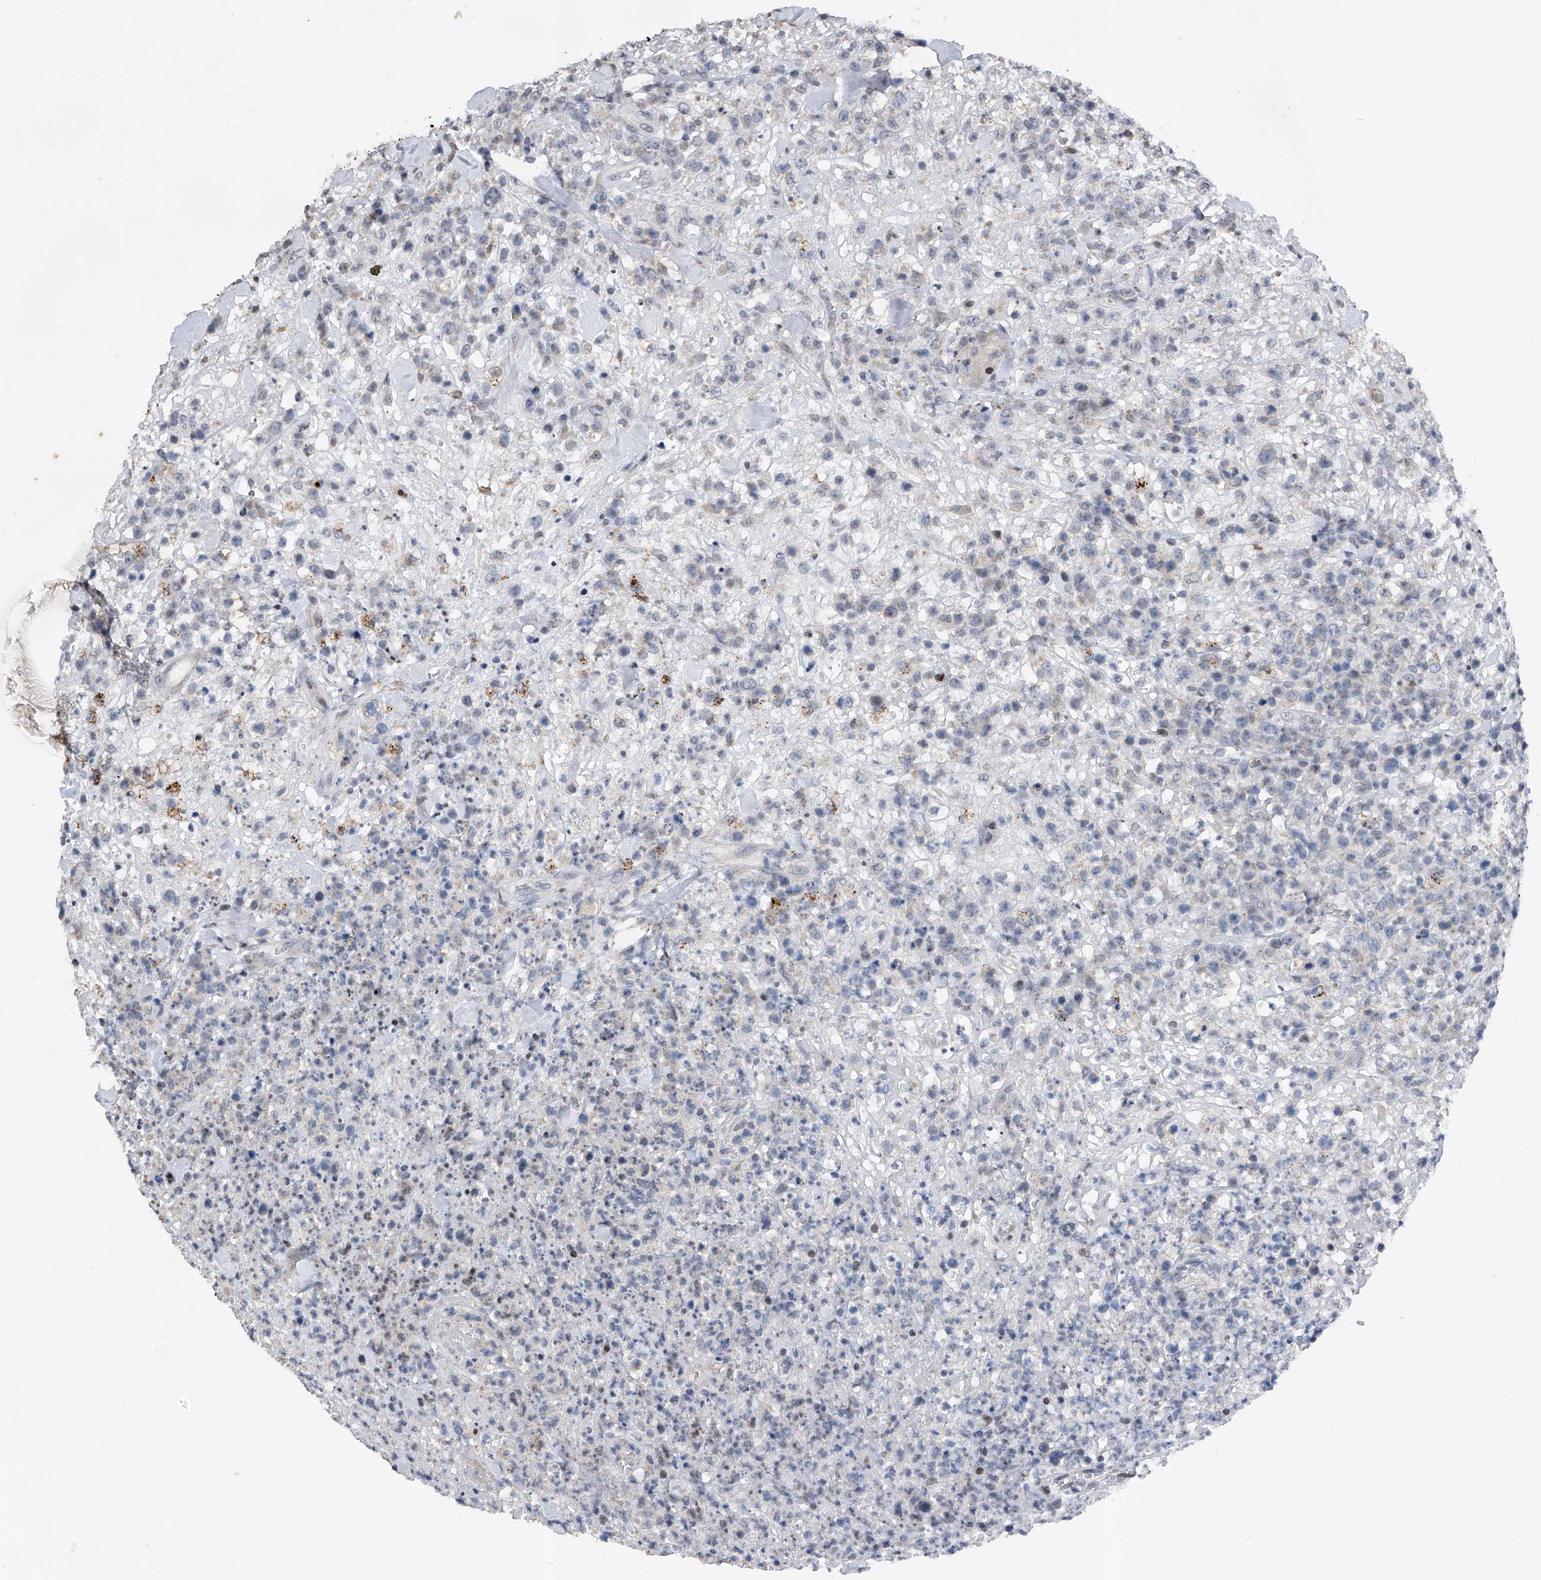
{"staining": {"intensity": "negative", "quantity": "none", "location": "none"}, "tissue": "lymphoma", "cell_type": "Tumor cells", "image_type": "cancer", "snomed": [{"axis": "morphology", "description": "Malignant lymphoma, non-Hodgkin's type, High grade"}, {"axis": "topography", "description": "Colon"}], "caption": "A photomicrograph of human lymphoma is negative for staining in tumor cells. Nuclei are stained in blue.", "gene": "RWDD2A", "patient": {"sex": "female", "age": 53}}